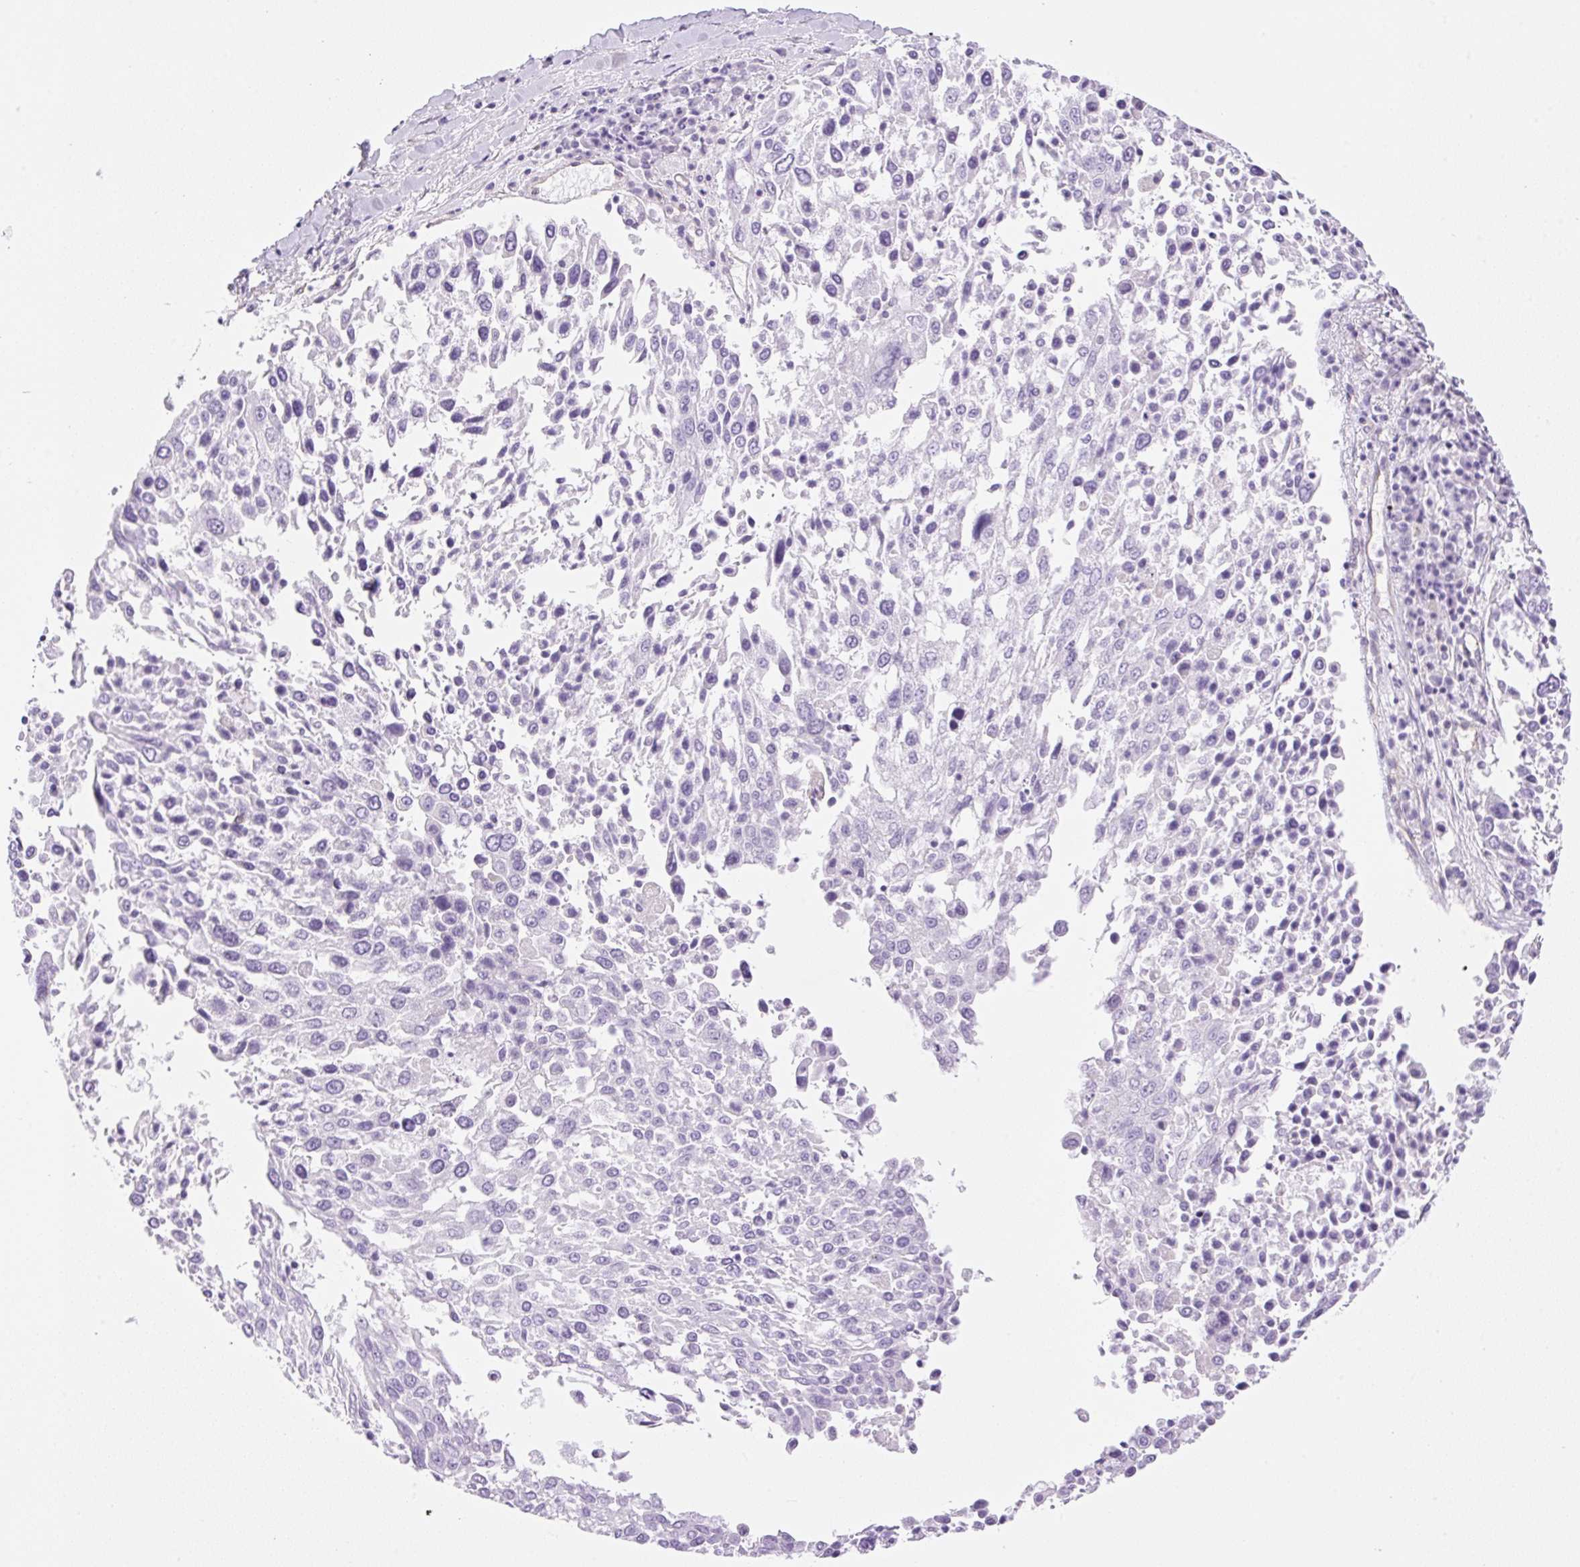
{"staining": {"intensity": "negative", "quantity": "none", "location": "none"}, "tissue": "lung cancer", "cell_type": "Tumor cells", "image_type": "cancer", "snomed": [{"axis": "morphology", "description": "Squamous cell carcinoma, NOS"}, {"axis": "topography", "description": "Lung"}], "caption": "This micrograph is of squamous cell carcinoma (lung) stained with immunohistochemistry to label a protein in brown with the nuclei are counter-stained blue. There is no positivity in tumor cells.", "gene": "EHD3", "patient": {"sex": "male", "age": 65}}